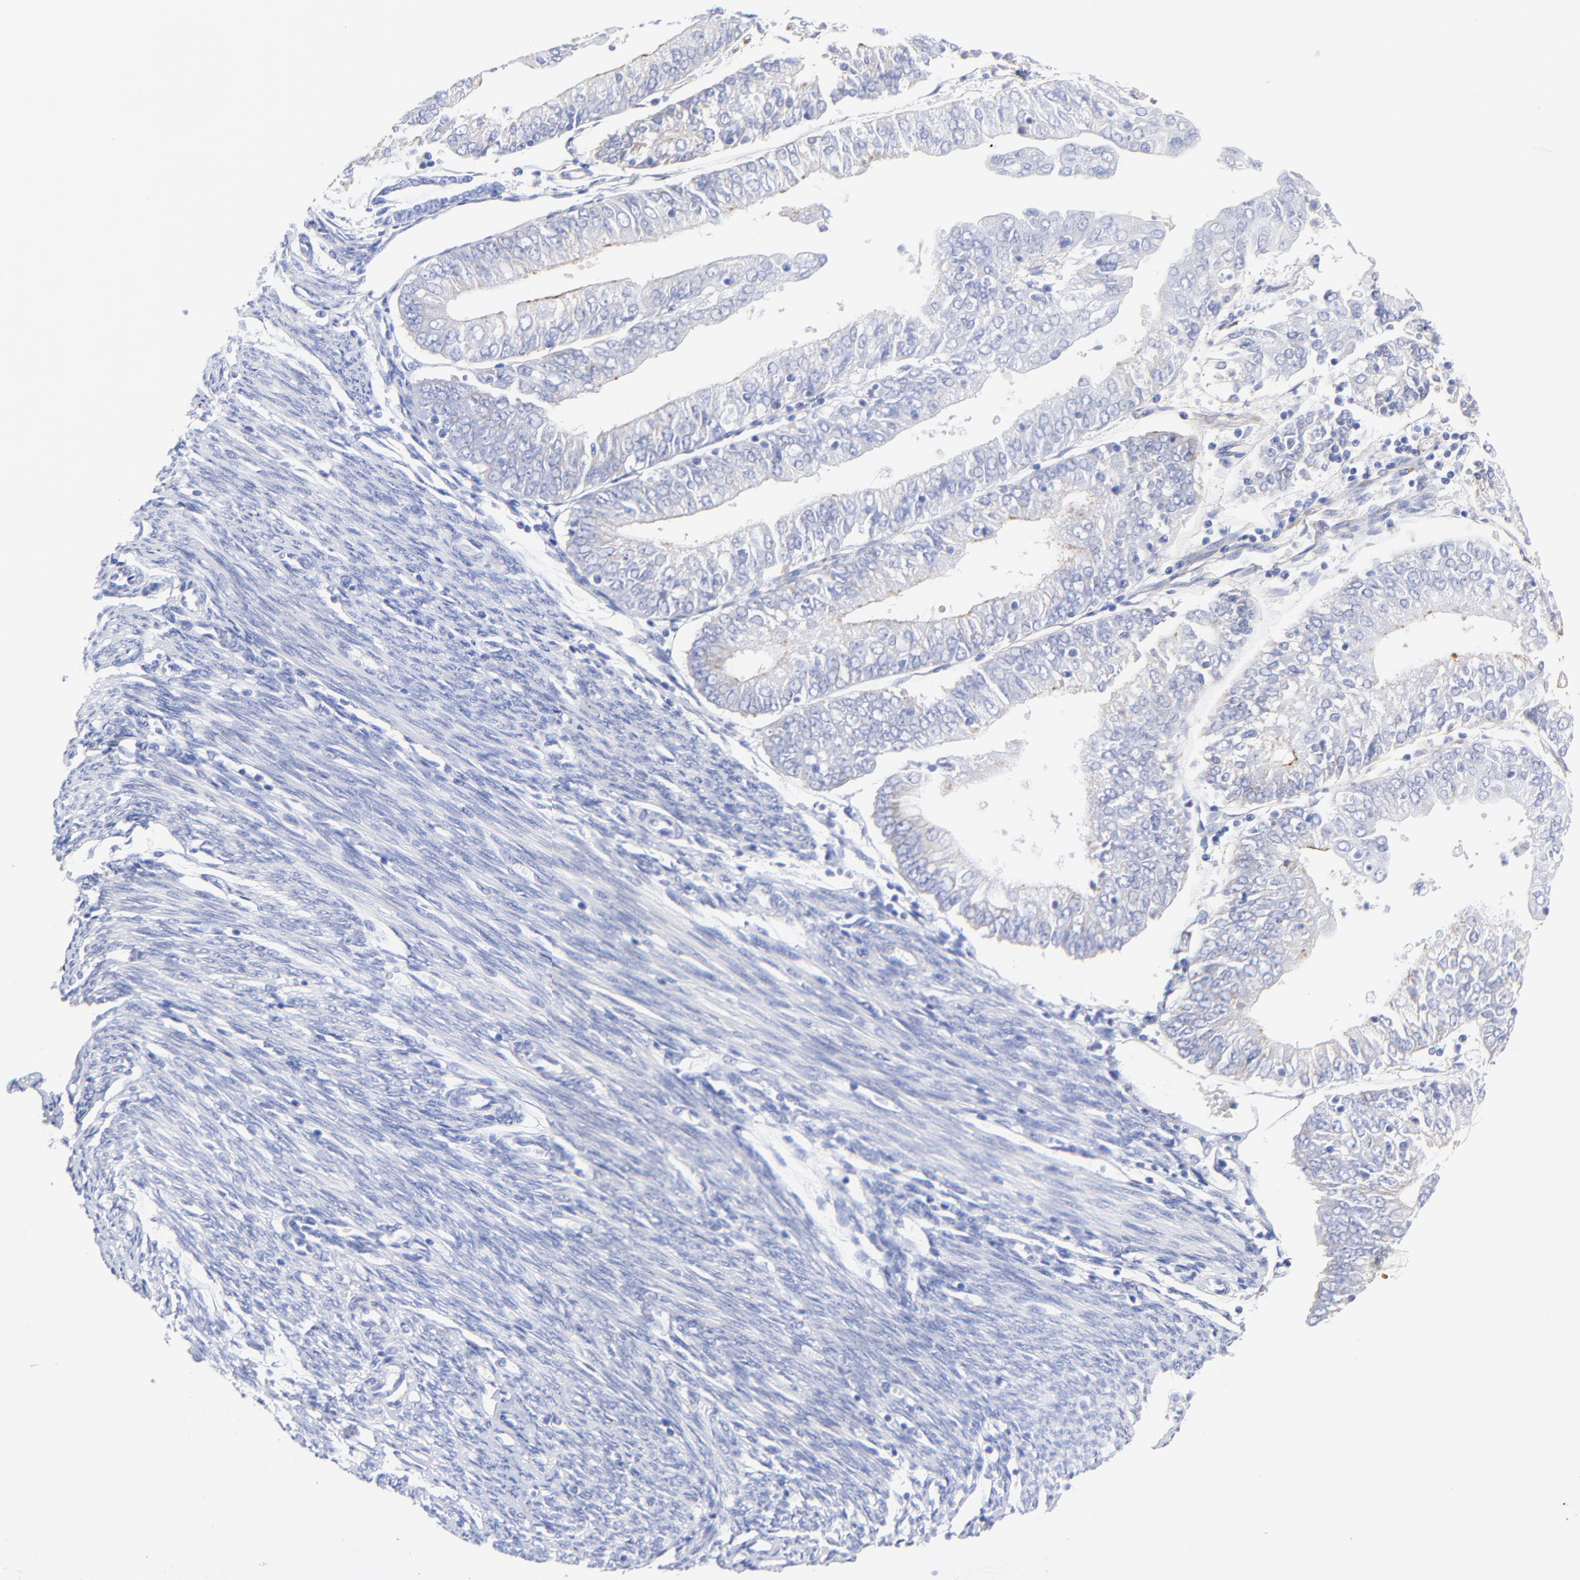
{"staining": {"intensity": "negative", "quantity": "none", "location": "none"}, "tissue": "endometrial cancer", "cell_type": "Tumor cells", "image_type": "cancer", "snomed": [{"axis": "morphology", "description": "Adenocarcinoma, NOS"}, {"axis": "topography", "description": "Endometrium"}], "caption": "A micrograph of adenocarcinoma (endometrial) stained for a protein reveals no brown staining in tumor cells.", "gene": "C1QTNF6", "patient": {"sex": "female", "age": 79}}